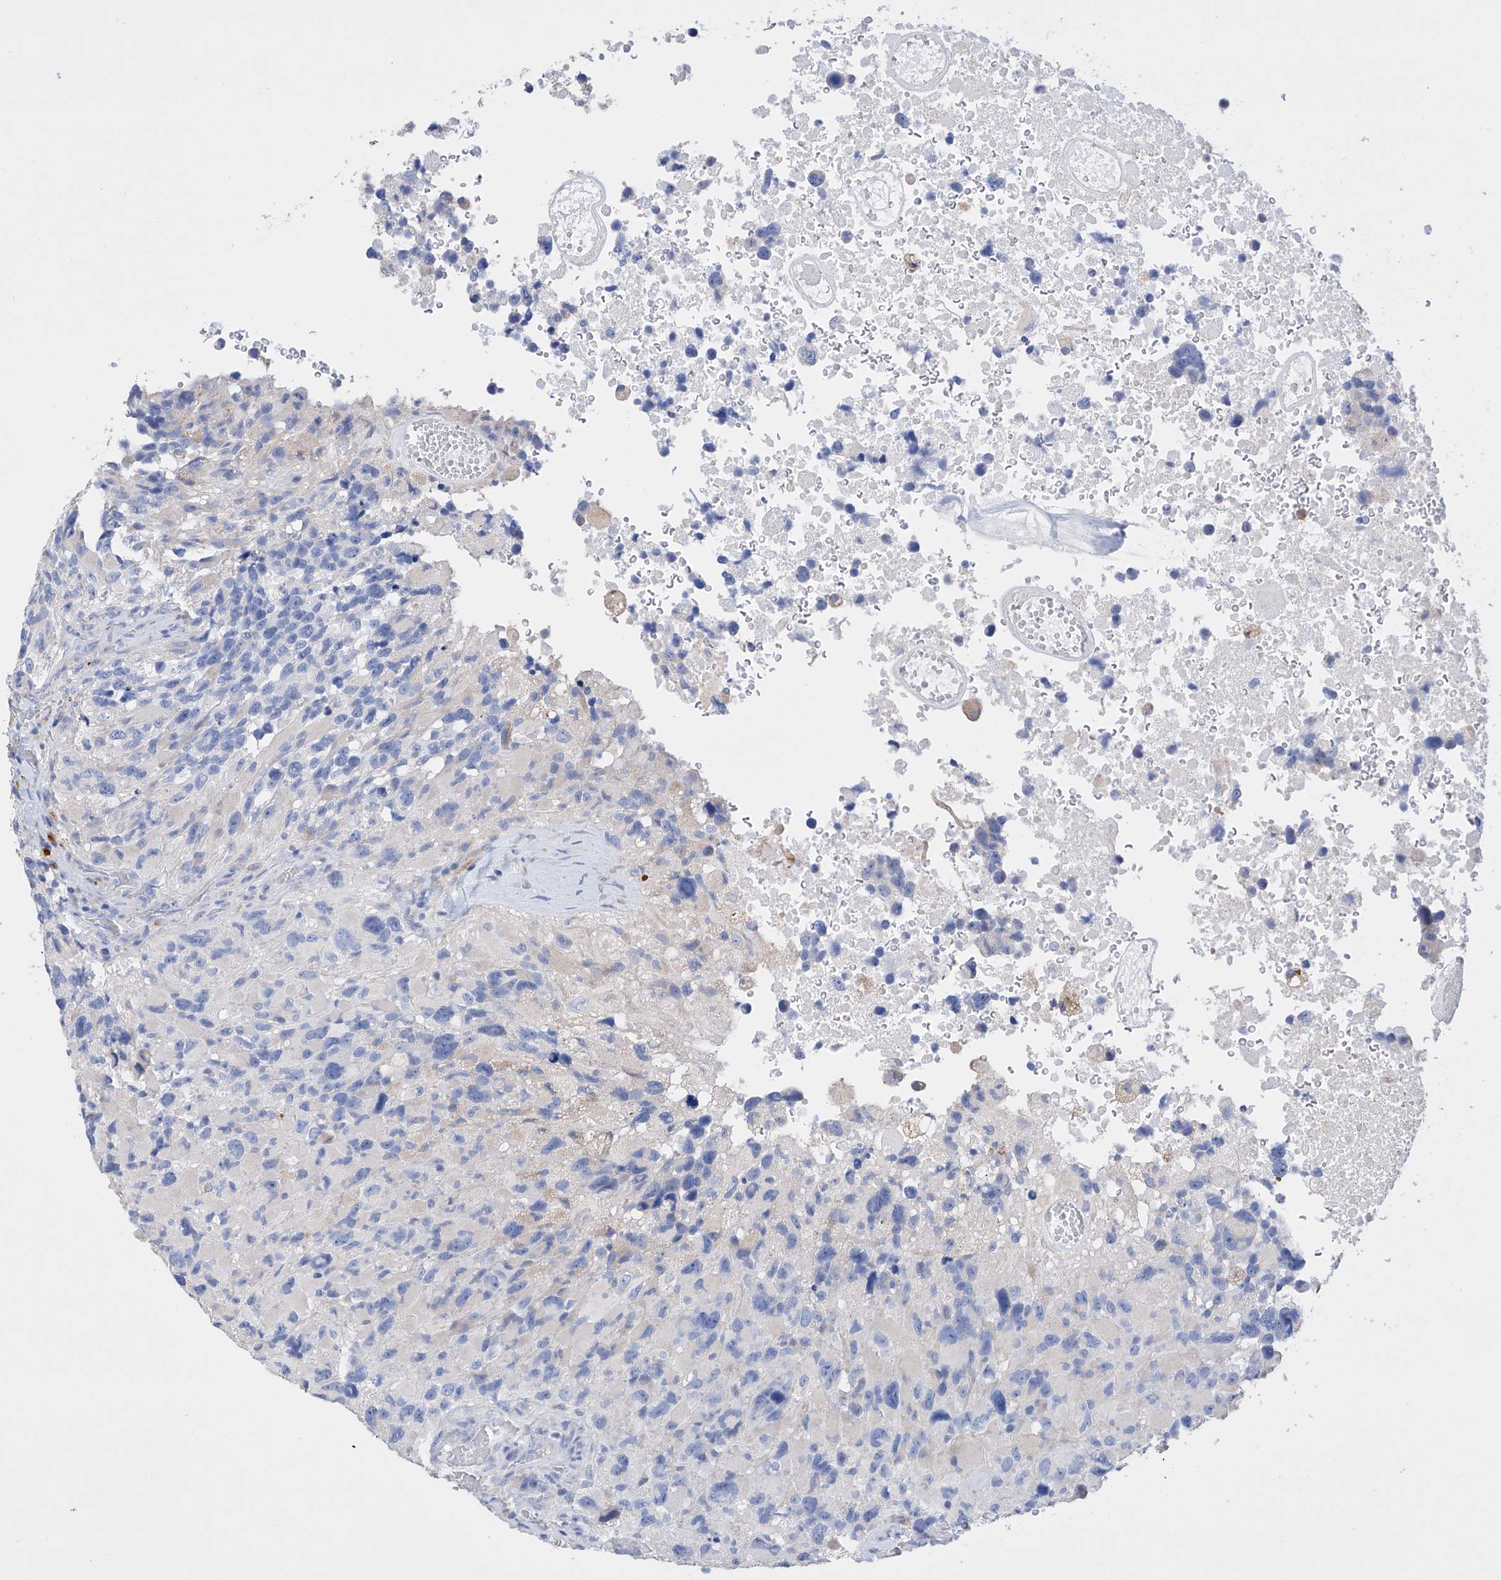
{"staining": {"intensity": "negative", "quantity": "none", "location": "none"}, "tissue": "glioma", "cell_type": "Tumor cells", "image_type": "cancer", "snomed": [{"axis": "morphology", "description": "Glioma, malignant, High grade"}, {"axis": "topography", "description": "Brain"}], "caption": "Tumor cells show no significant expression in high-grade glioma (malignant). Nuclei are stained in blue.", "gene": "AFG1L", "patient": {"sex": "male", "age": 69}}